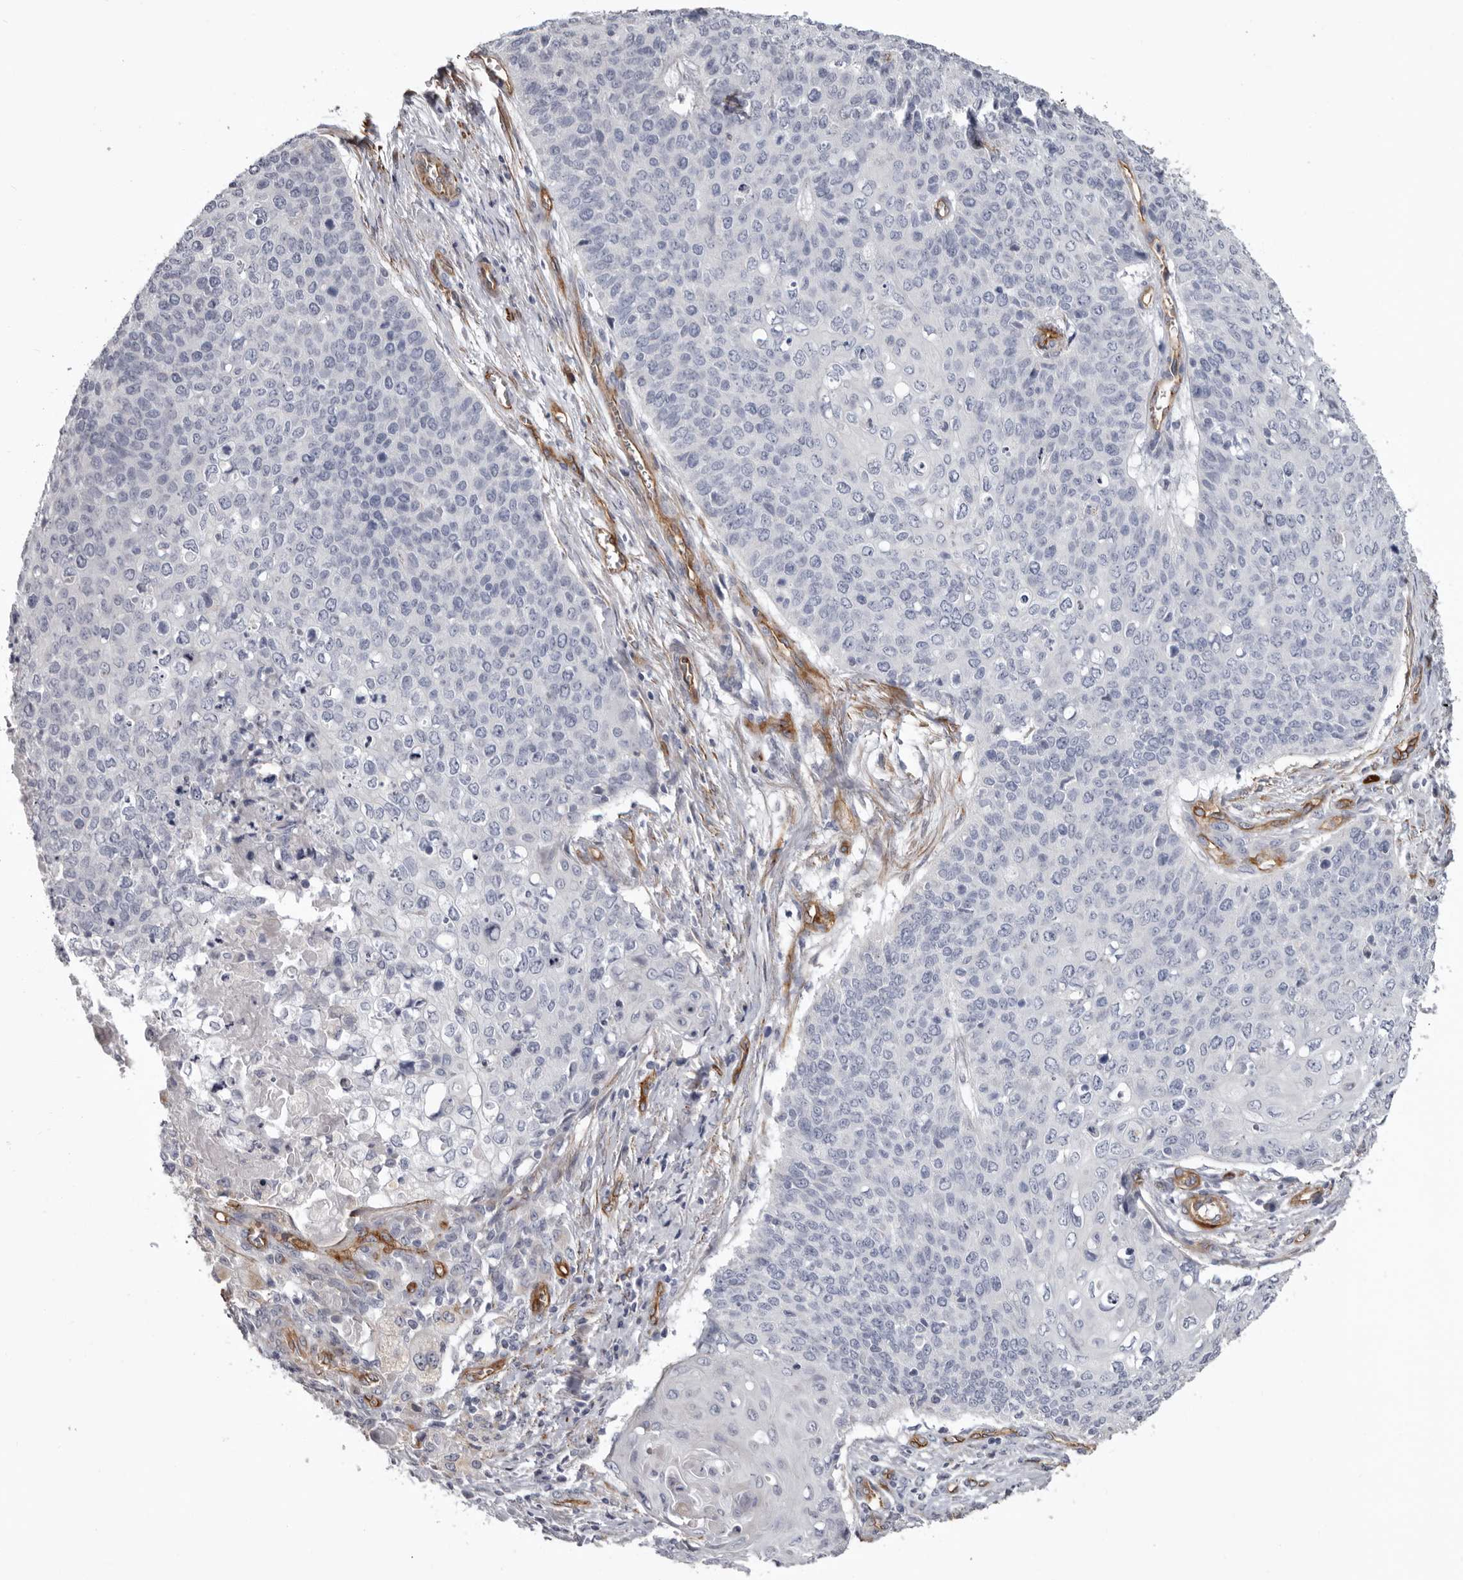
{"staining": {"intensity": "negative", "quantity": "none", "location": "none"}, "tissue": "cervical cancer", "cell_type": "Tumor cells", "image_type": "cancer", "snomed": [{"axis": "morphology", "description": "Squamous cell carcinoma, NOS"}, {"axis": "topography", "description": "Cervix"}], "caption": "There is no significant staining in tumor cells of cervical cancer (squamous cell carcinoma). Brightfield microscopy of immunohistochemistry stained with DAB (brown) and hematoxylin (blue), captured at high magnification.", "gene": "ADGRL4", "patient": {"sex": "female", "age": 39}}